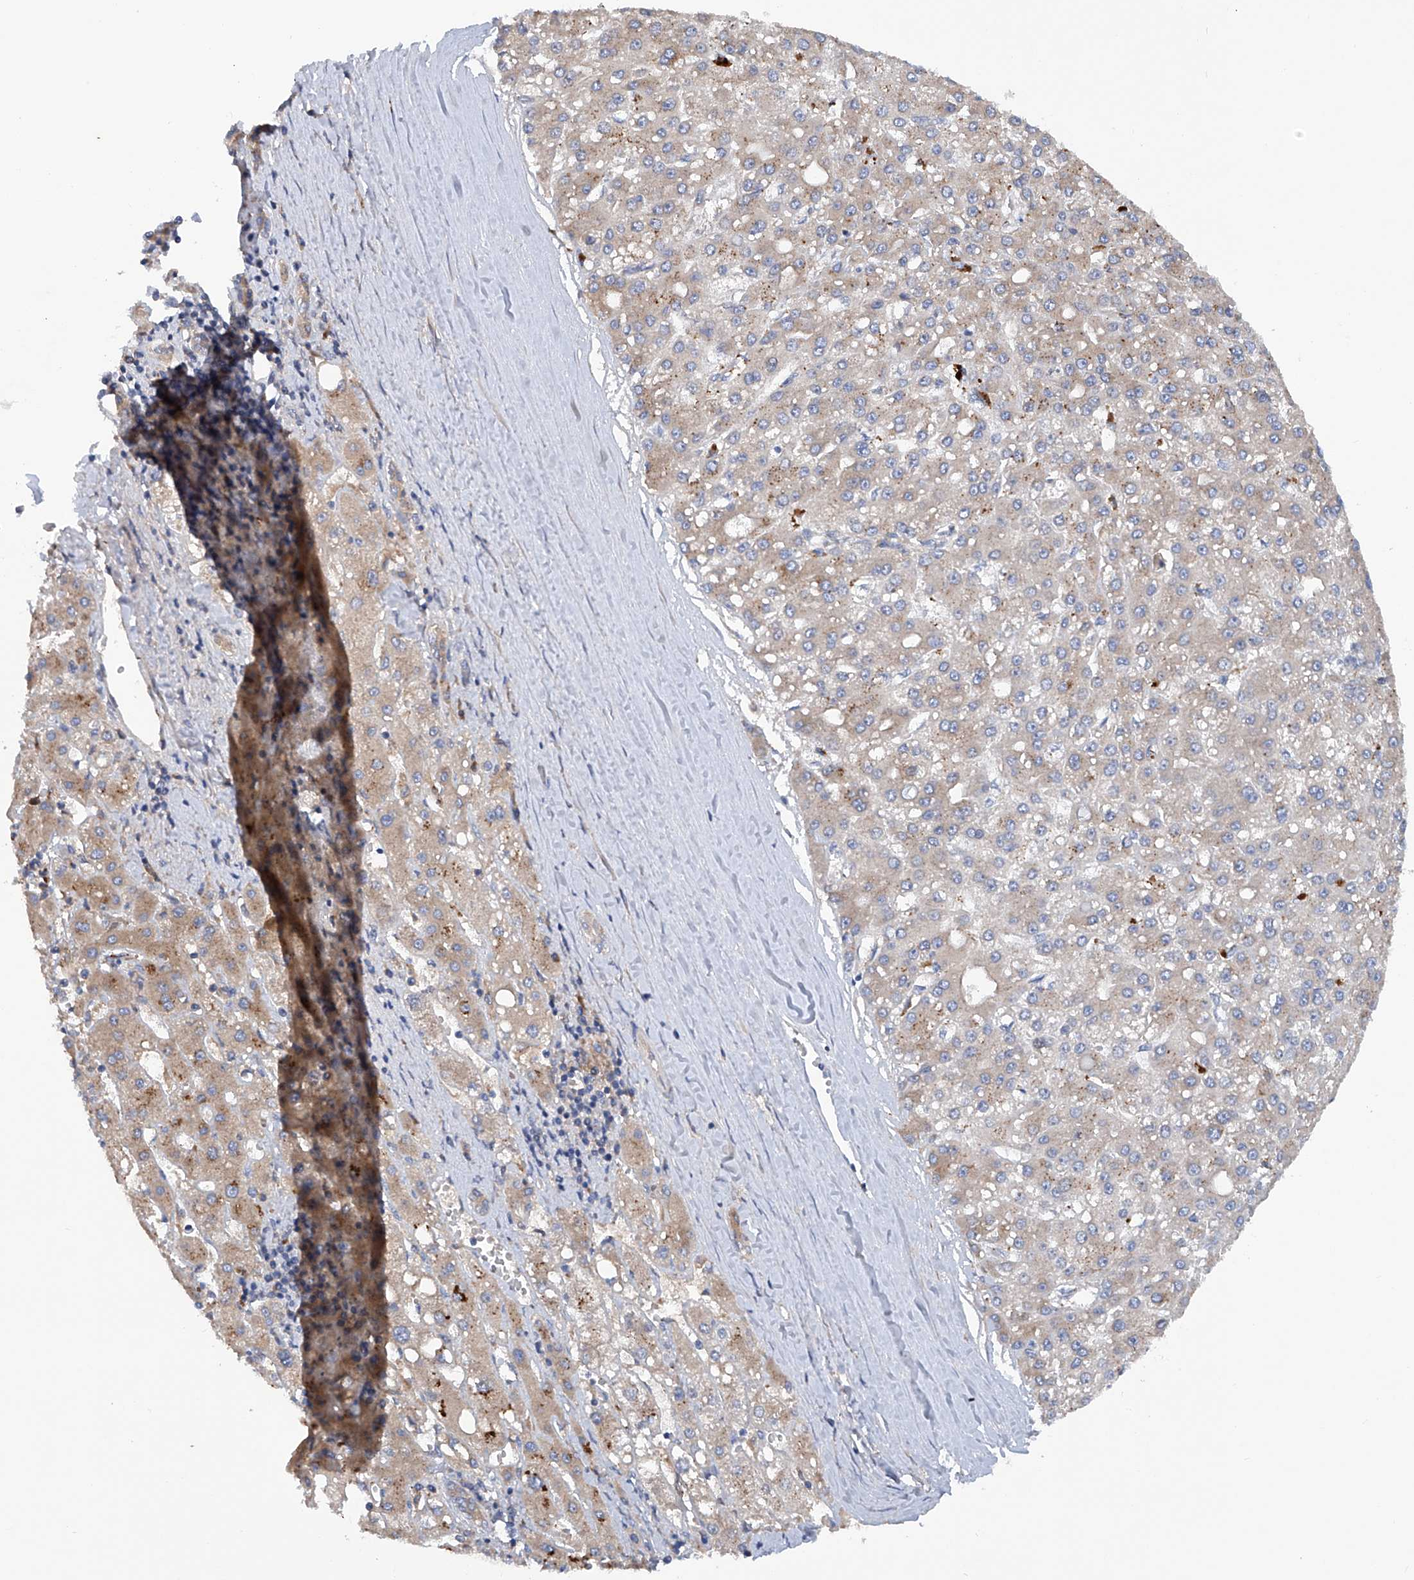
{"staining": {"intensity": "weak", "quantity": "25%-75%", "location": "cytoplasmic/membranous"}, "tissue": "liver cancer", "cell_type": "Tumor cells", "image_type": "cancer", "snomed": [{"axis": "morphology", "description": "Carcinoma, Hepatocellular, NOS"}, {"axis": "topography", "description": "Liver"}], "caption": "DAB immunohistochemical staining of hepatocellular carcinoma (liver) shows weak cytoplasmic/membranous protein staining in approximately 25%-75% of tumor cells.", "gene": "ASCC3", "patient": {"sex": "male", "age": 67}}